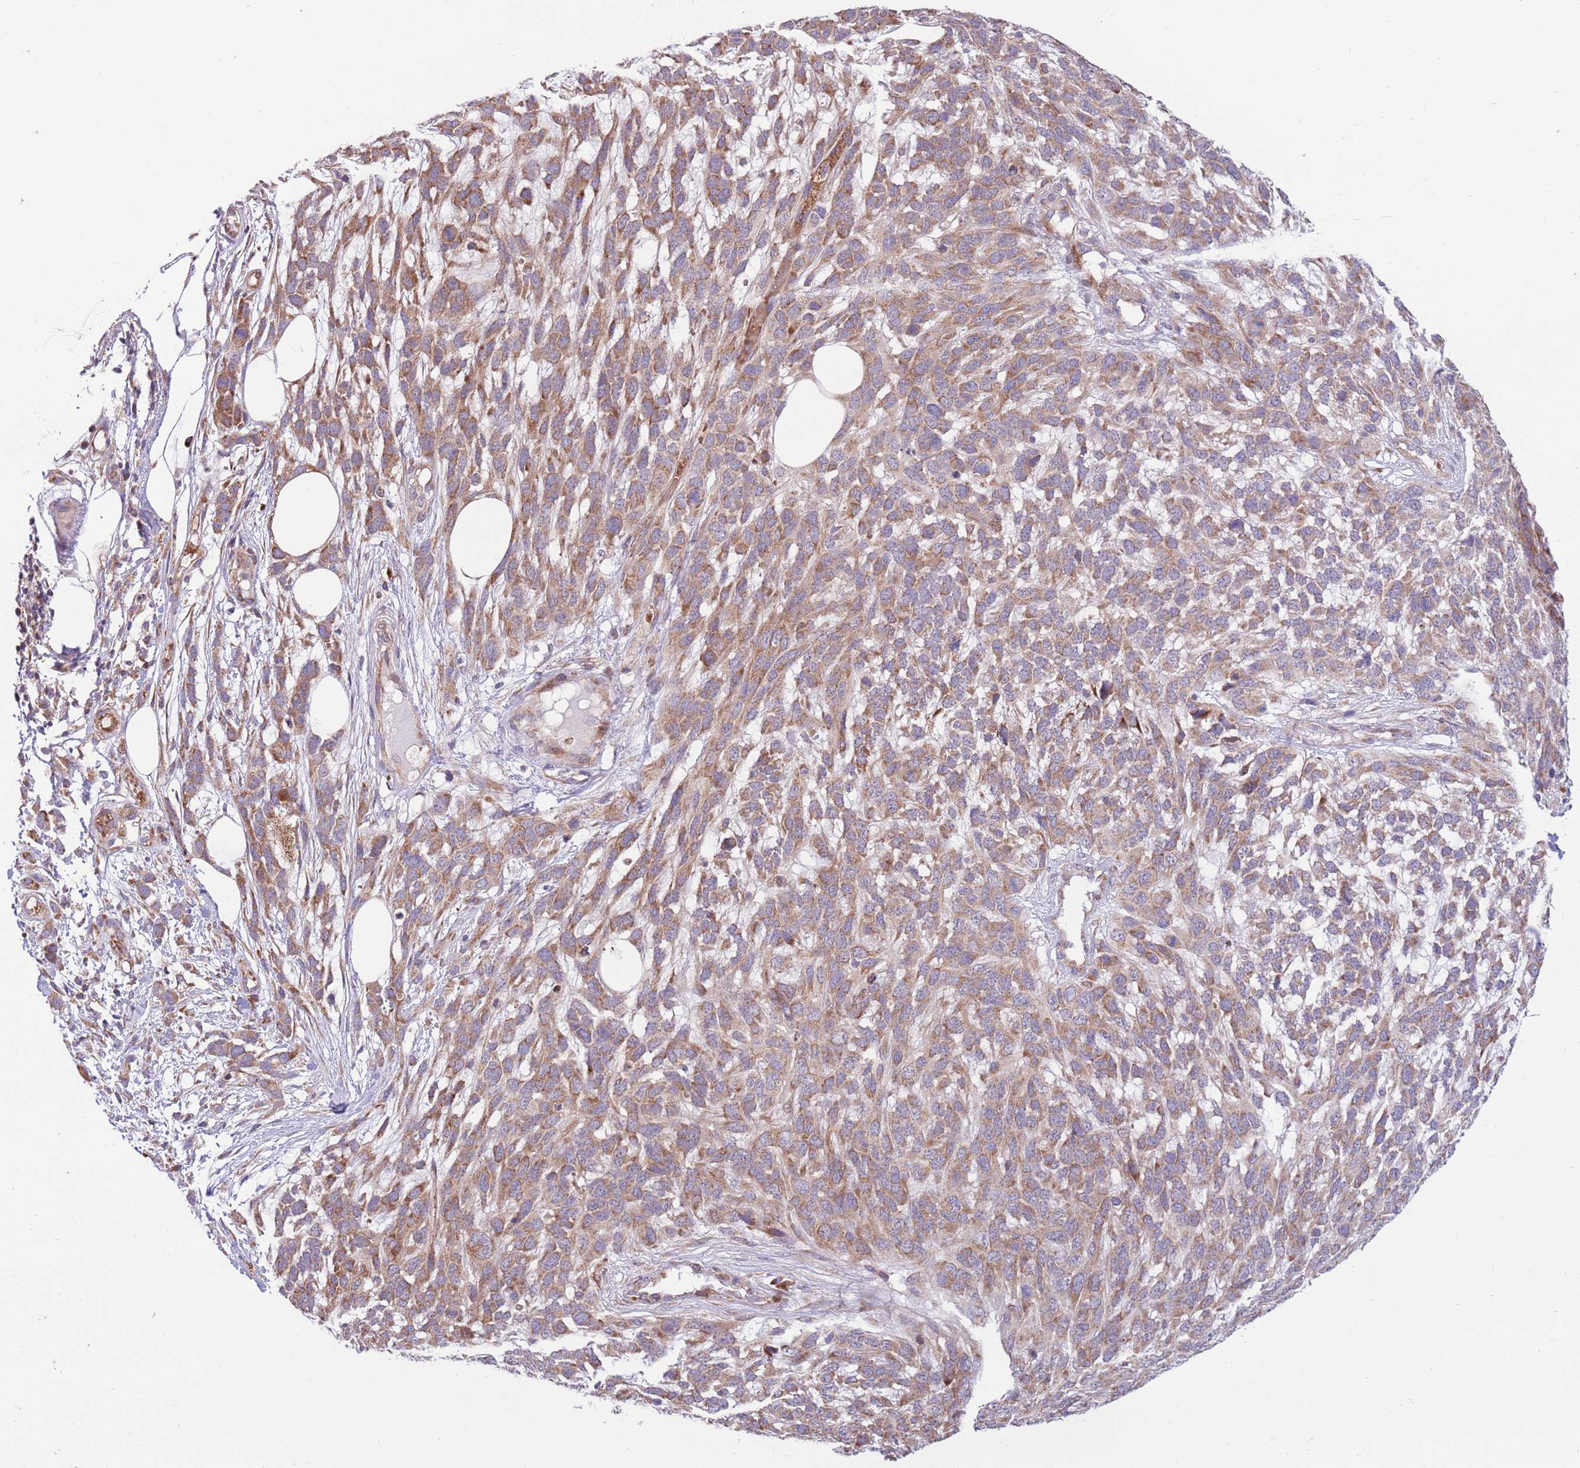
{"staining": {"intensity": "moderate", "quantity": ">75%", "location": "cytoplasmic/membranous"}, "tissue": "melanoma", "cell_type": "Tumor cells", "image_type": "cancer", "snomed": [{"axis": "morphology", "description": "Normal morphology"}, {"axis": "morphology", "description": "Malignant melanoma, NOS"}, {"axis": "topography", "description": "Skin"}], "caption": "Brown immunohistochemical staining in human melanoma demonstrates moderate cytoplasmic/membranous positivity in approximately >75% of tumor cells.", "gene": "DAND5", "patient": {"sex": "female", "age": 72}}